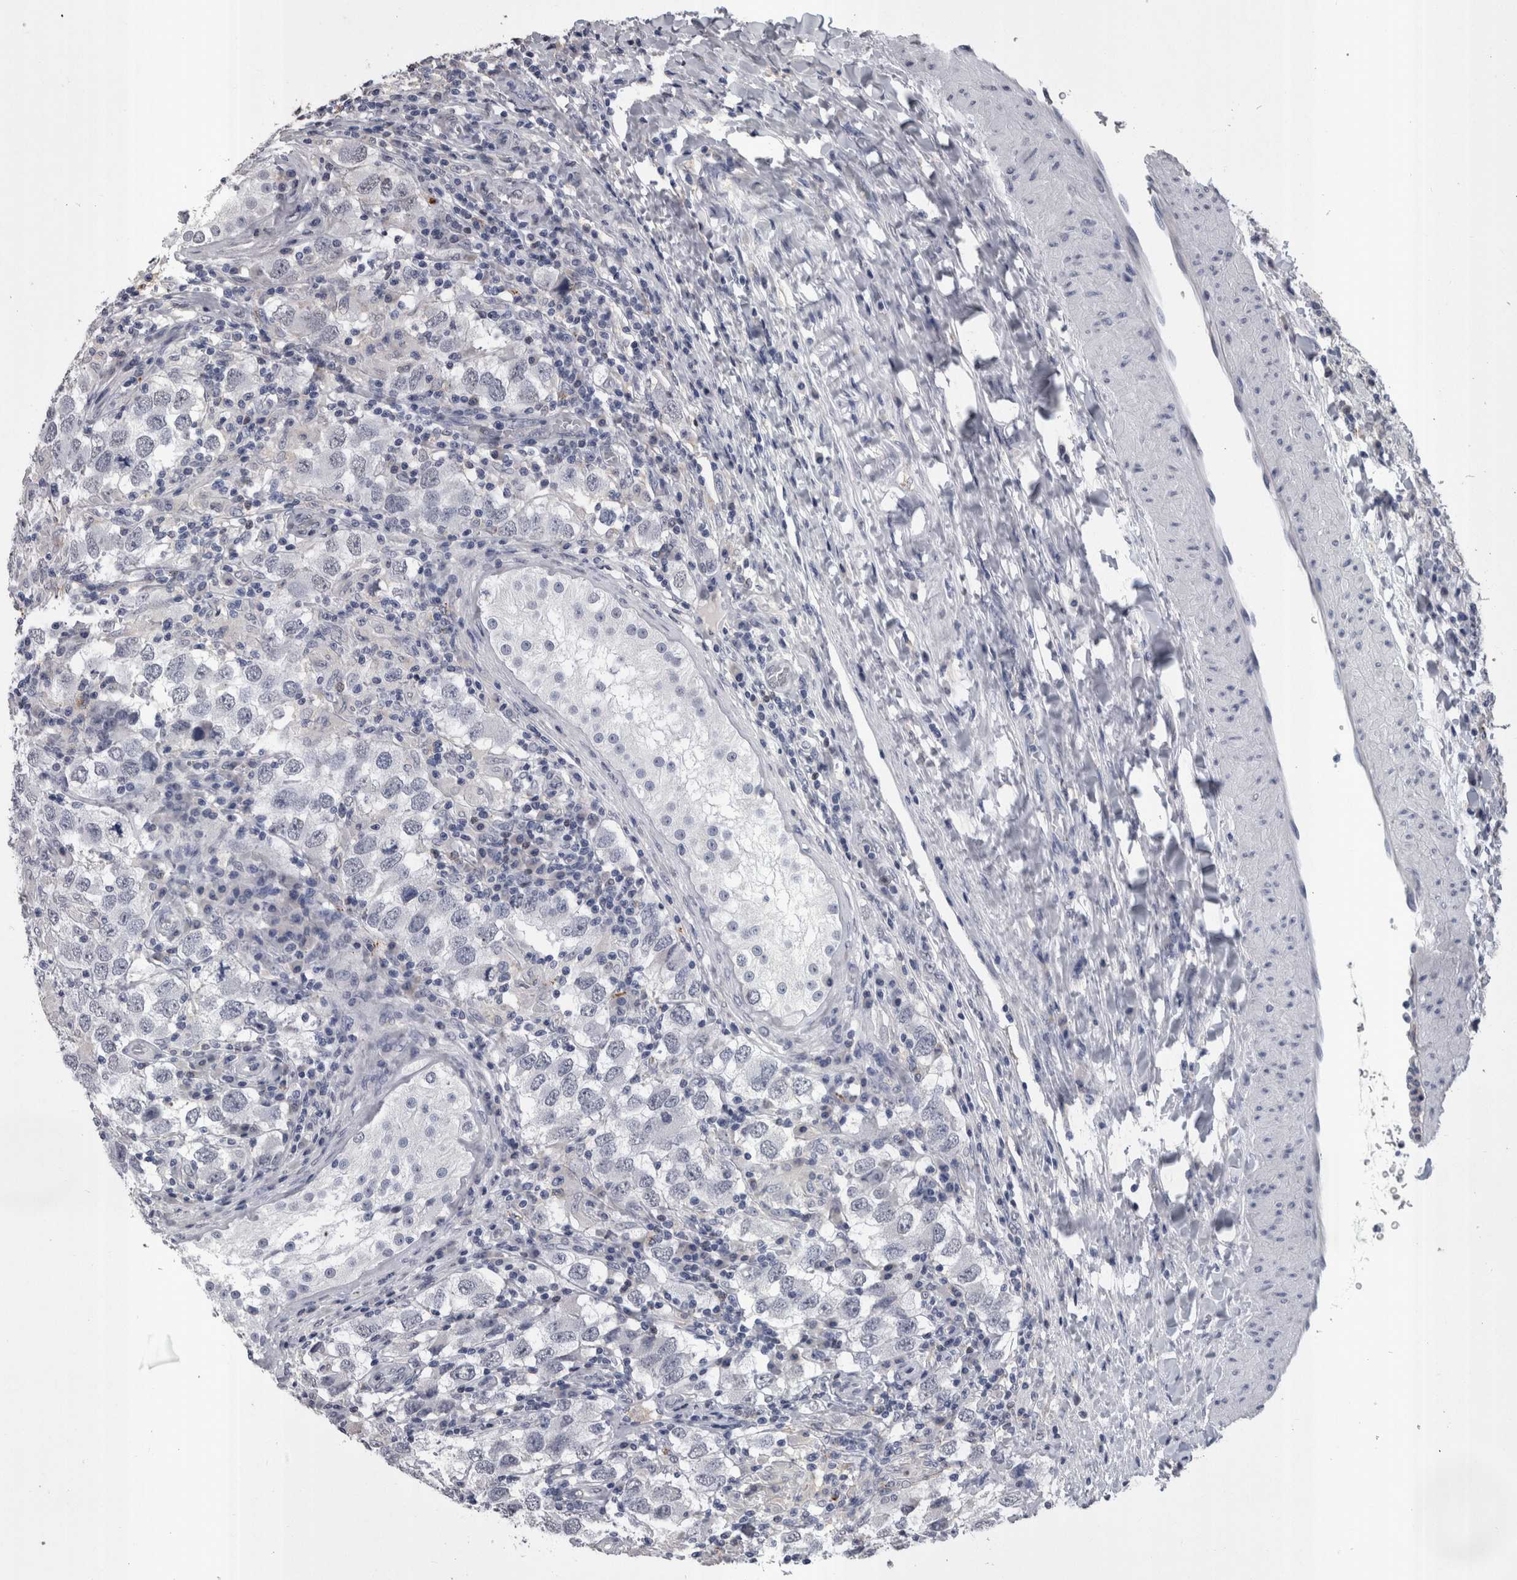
{"staining": {"intensity": "negative", "quantity": "none", "location": "none"}, "tissue": "testis cancer", "cell_type": "Tumor cells", "image_type": "cancer", "snomed": [{"axis": "morphology", "description": "Carcinoma, Embryonal, NOS"}, {"axis": "topography", "description": "Testis"}], "caption": "This is an immunohistochemistry image of human testis cancer. There is no expression in tumor cells.", "gene": "PAX5", "patient": {"sex": "male", "age": 21}}